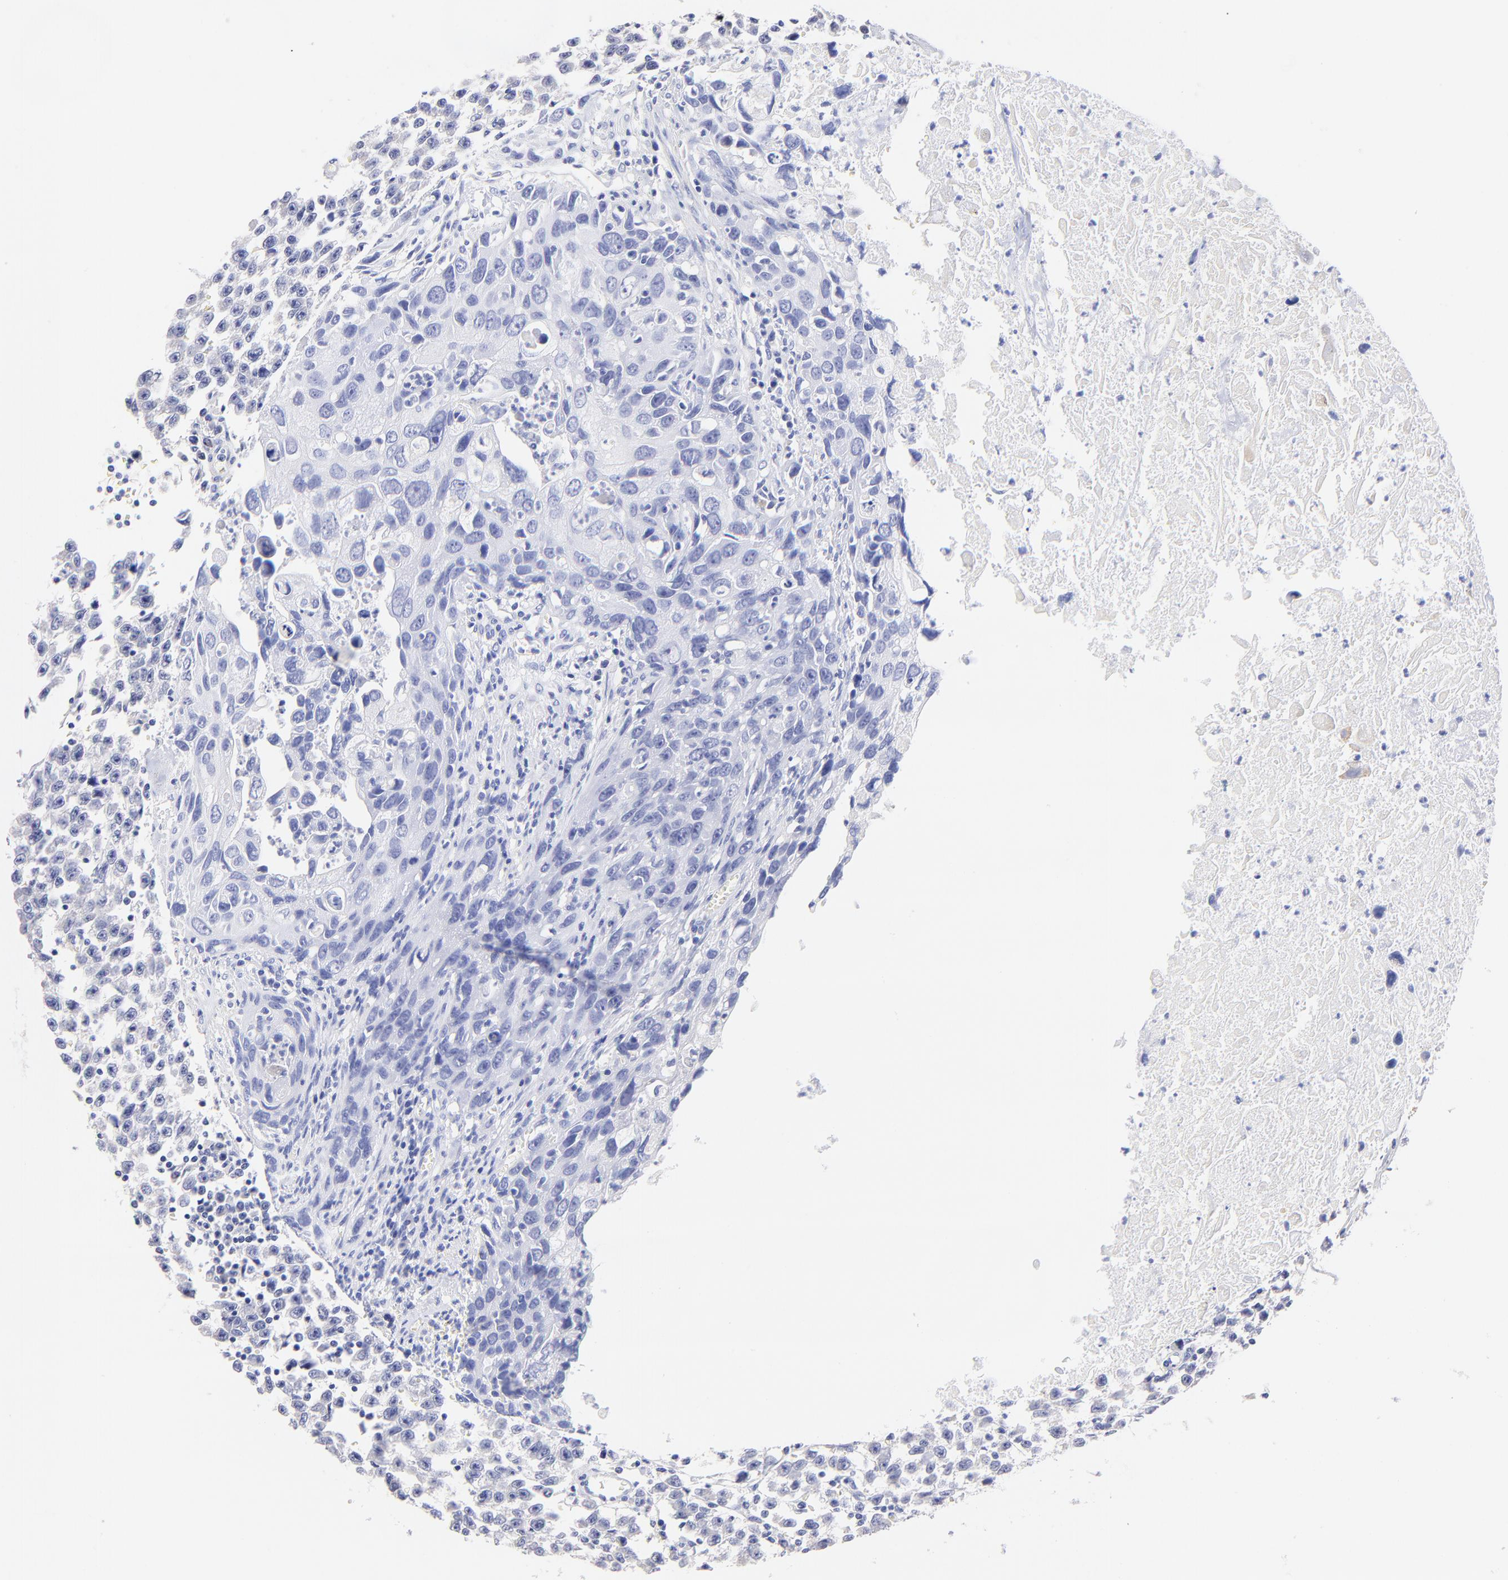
{"staining": {"intensity": "negative", "quantity": "none", "location": "none"}, "tissue": "urothelial cancer", "cell_type": "Tumor cells", "image_type": "cancer", "snomed": [{"axis": "morphology", "description": "Urothelial carcinoma, High grade"}, {"axis": "topography", "description": "Urinary bladder"}], "caption": "The image demonstrates no staining of tumor cells in urothelial cancer. The staining is performed using DAB (3,3'-diaminobenzidine) brown chromogen with nuclei counter-stained in using hematoxylin.", "gene": "RAB3A", "patient": {"sex": "male", "age": 71}}